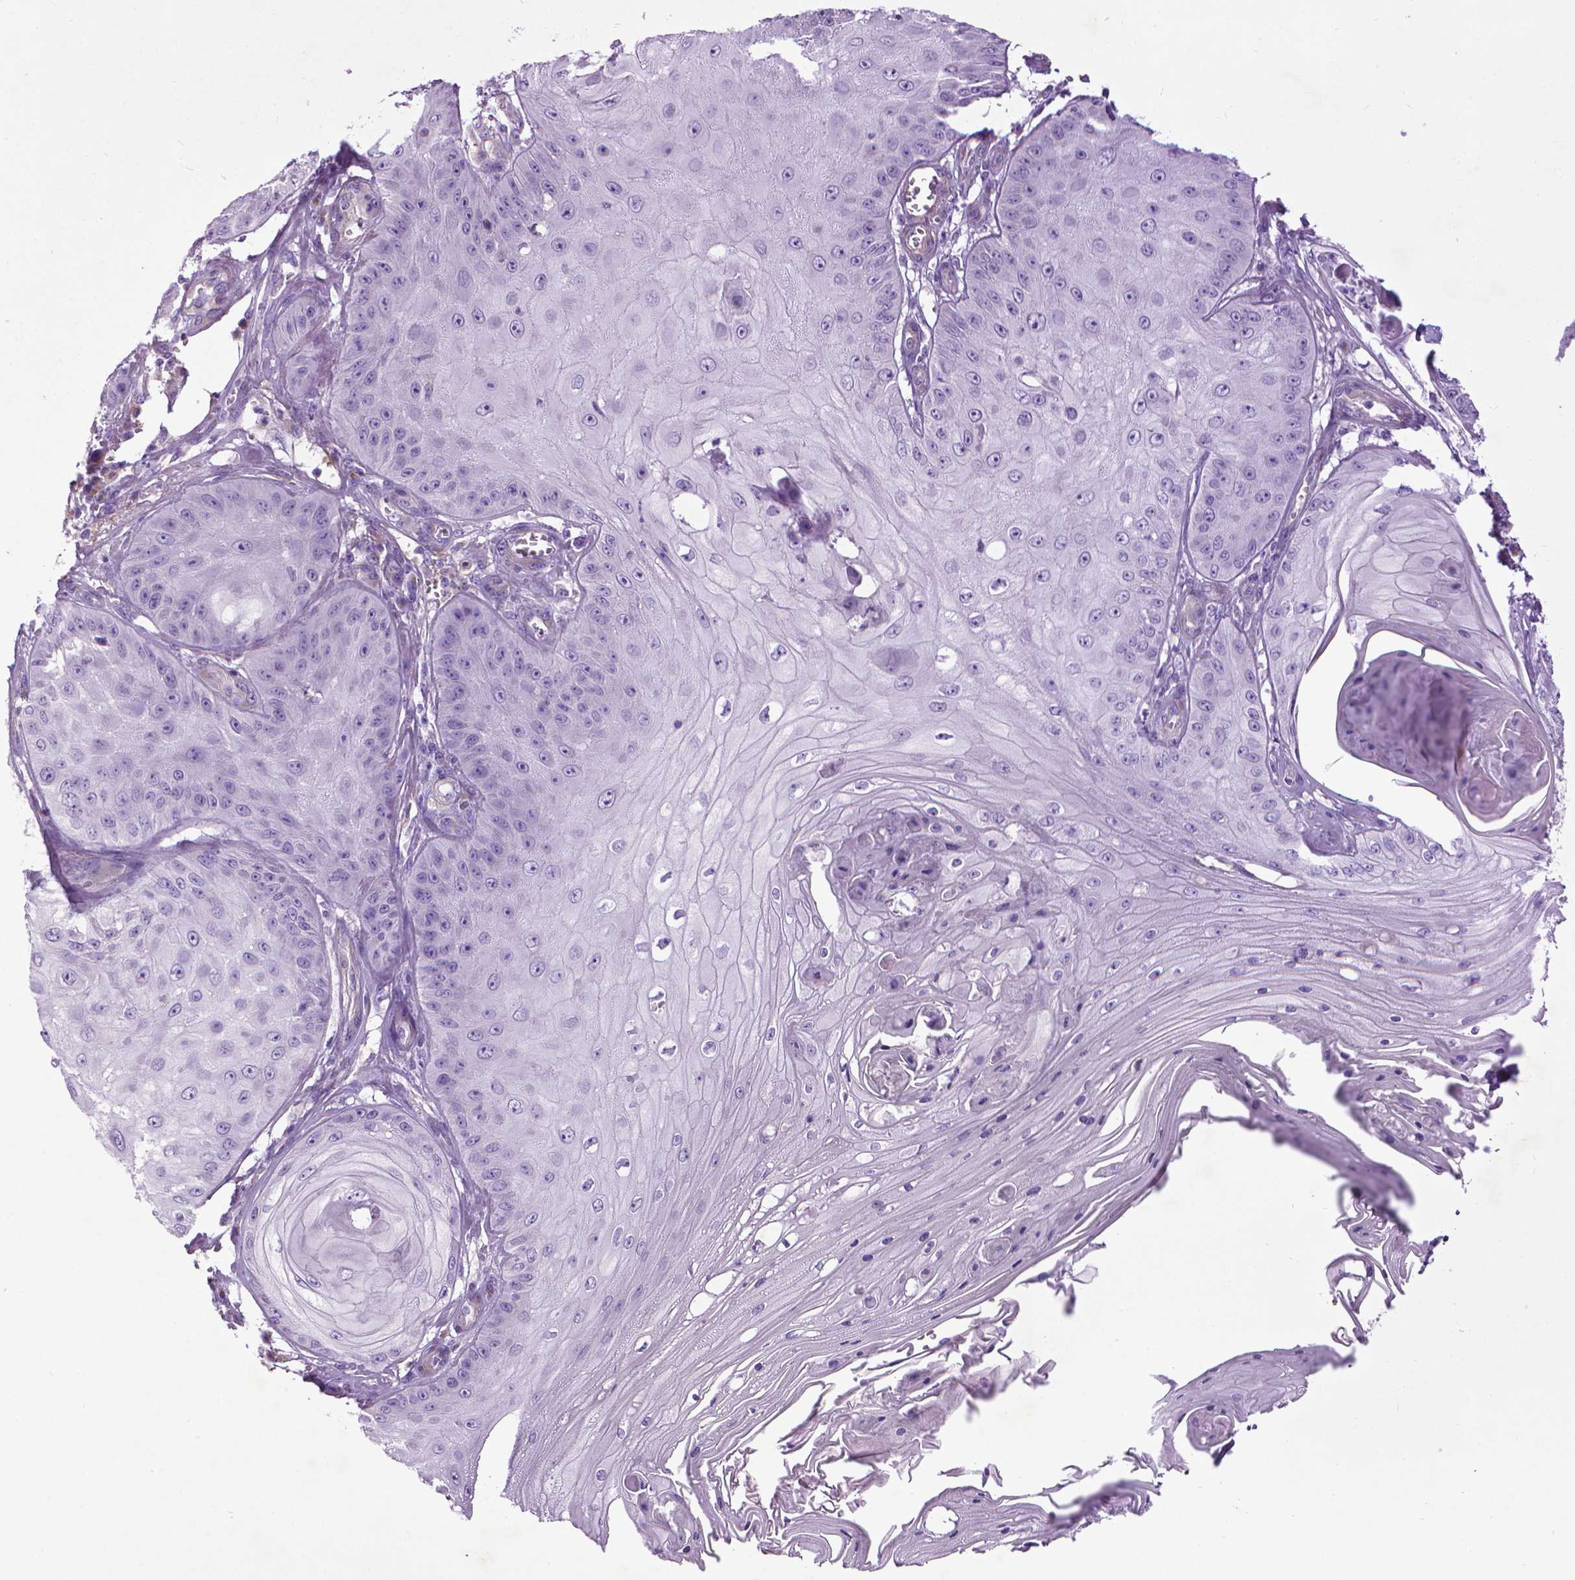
{"staining": {"intensity": "negative", "quantity": "none", "location": "none"}, "tissue": "skin cancer", "cell_type": "Tumor cells", "image_type": "cancer", "snomed": [{"axis": "morphology", "description": "Squamous cell carcinoma, NOS"}, {"axis": "topography", "description": "Skin"}], "caption": "Immunohistochemical staining of human skin cancer (squamous cell carcinoma) demonstrates no significant positivity in tumor cells.", "gene": "AQP10", "patient": {"sex": "male", "age": 70}}